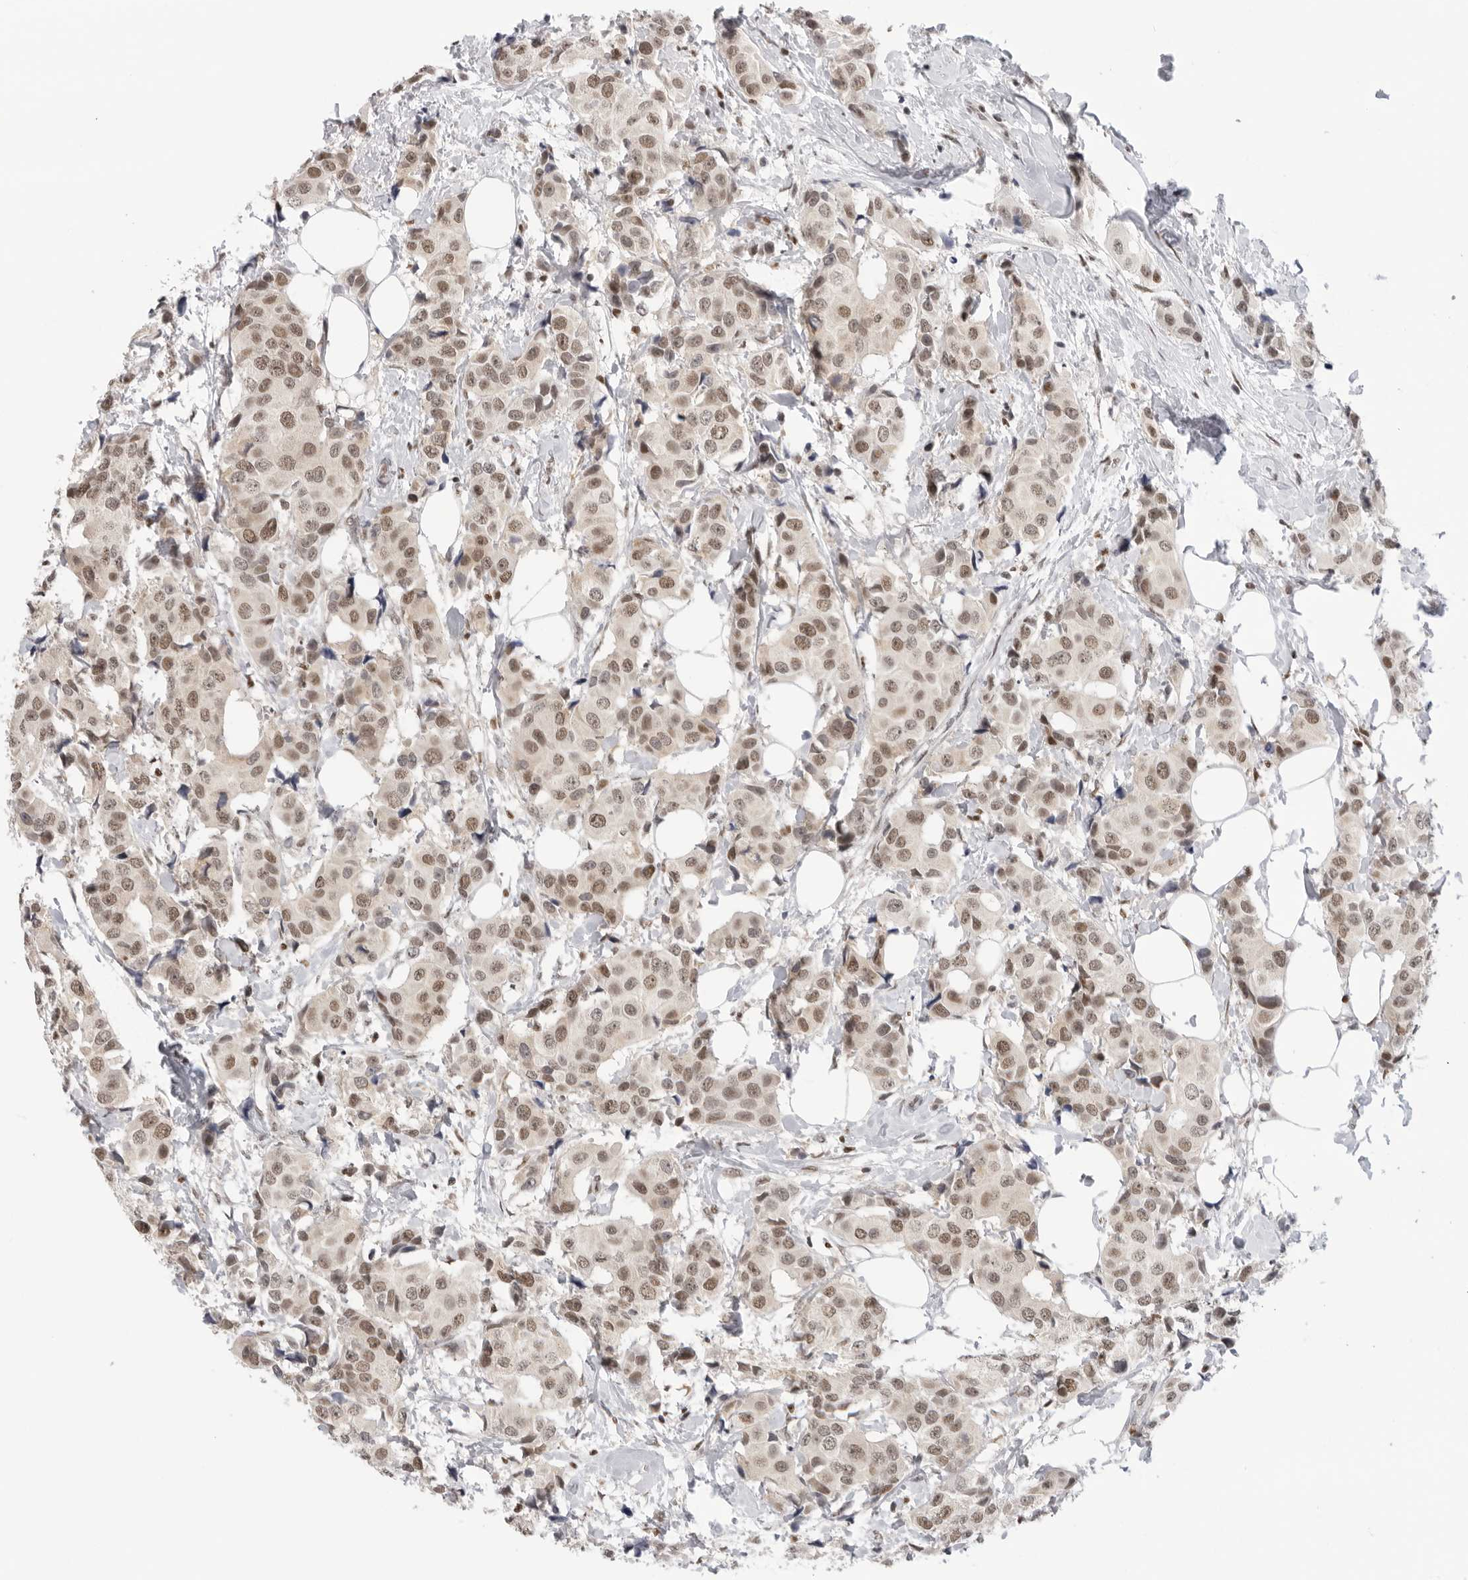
{"staining": {"intensity": "moderate", "quantity": ">75%", "location": "nuclear"}, "tissue": "breast cancer", "cell_type": "Tumor cells", "image_type": "cancer", "snomed": [{"axis": "morphology", "description": "Normal tissue, NOS"}, {"axis": "morphology", "description": "Duct carcinoma"}, {"axis": "topography", "description": "Breast"}], "caption": "Breast infiltrating ductal carcinoma stained with DAB (3,3'-diaminobenzidine) IHC exhibits medium levels of moderate nuclear staining in approximately >75% of tumor cells.", "gene": "RPA2", "patient": {"sex": "female", "age": 39}}